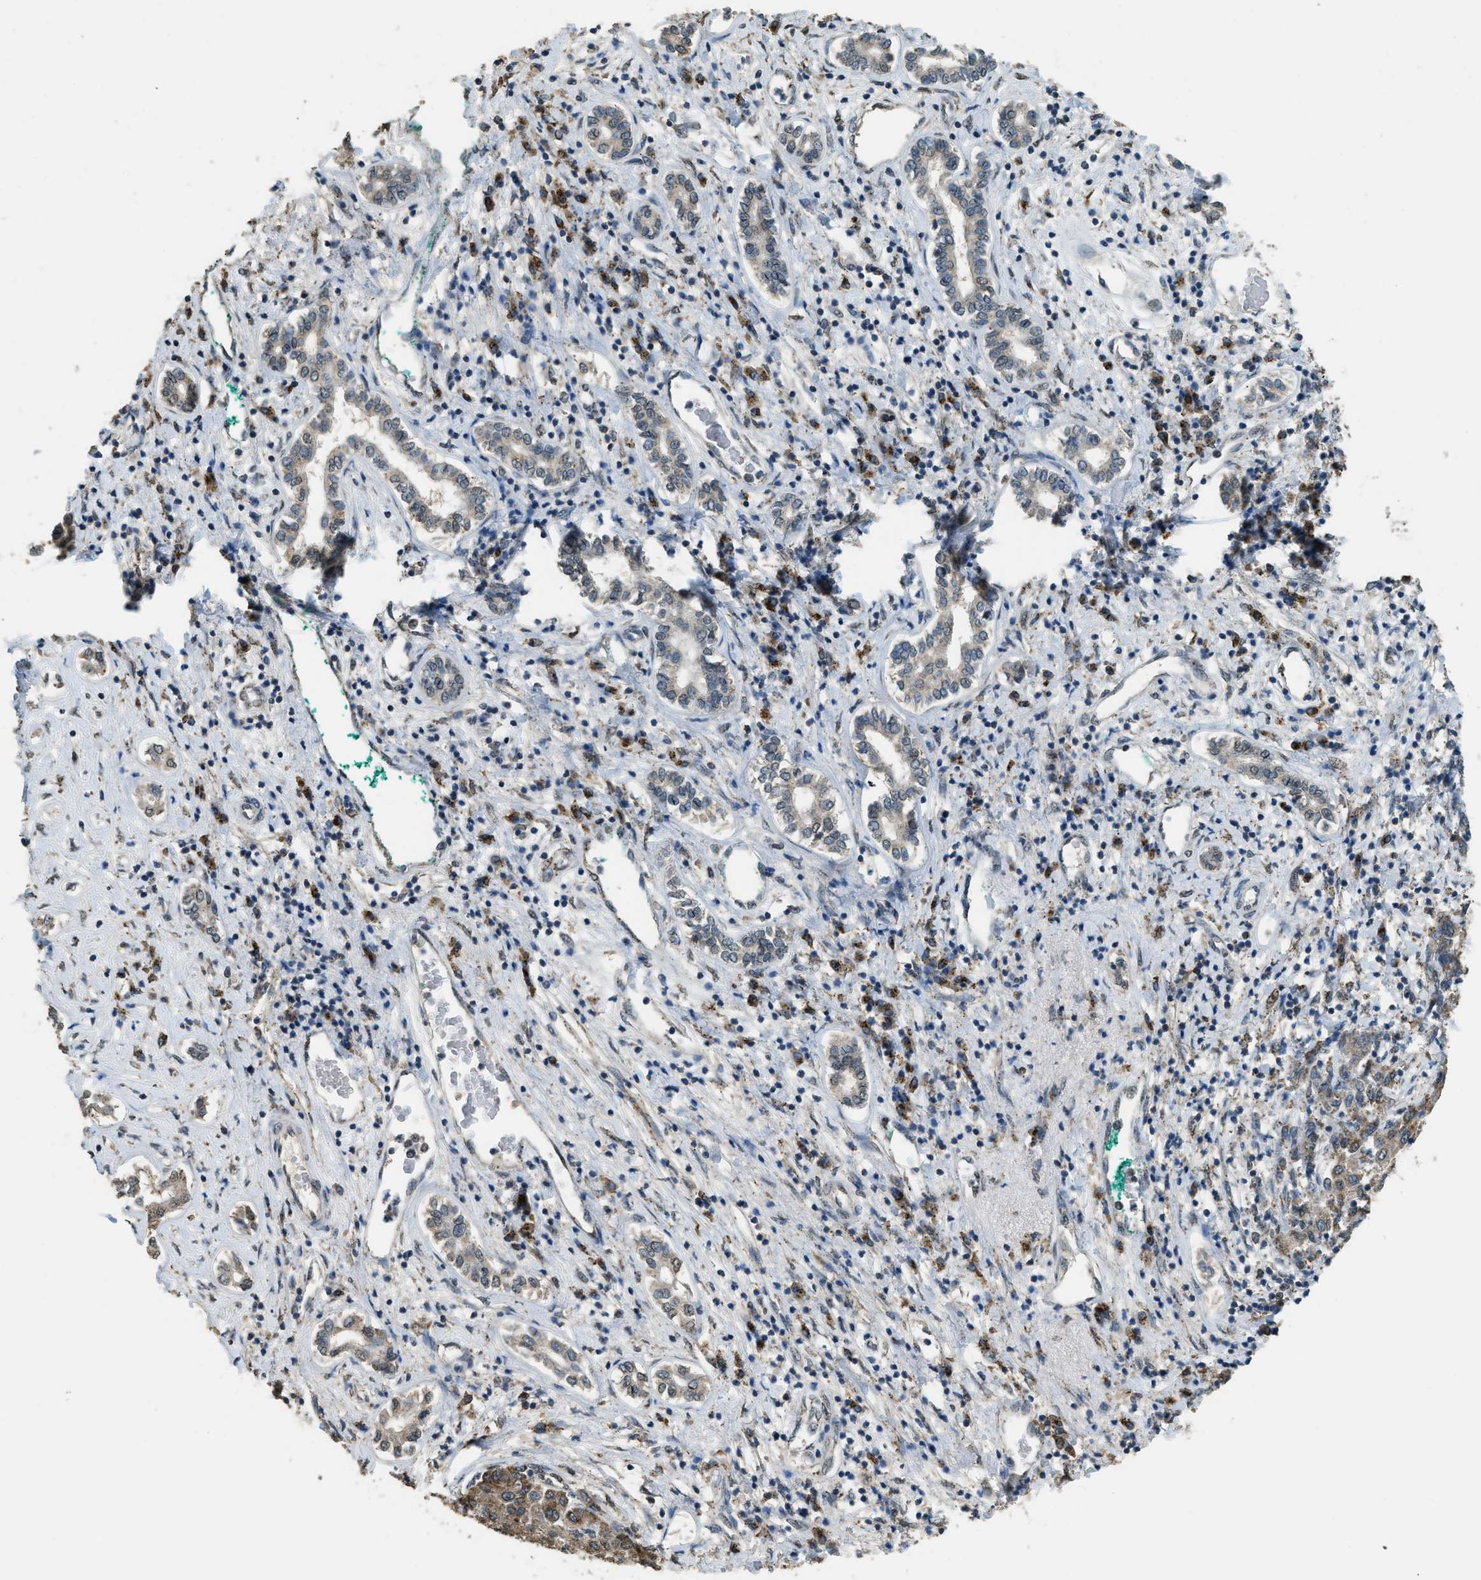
{"staining": {"intensity": "moderate", "quantity": ">75%", "location": "cytoplasmic/membranous"}, "tissue": "liver cancer", "cell_type": "Tumor cells", "image_type": "cancer", "snomed": [{"axis": "morphology", "description": "Carcinoma, Hepatocellular, NOS"}, {"axis": "topography", "description": "Liver"}], "caption": "This histopathology image reveals immunohistochemistry (IHC) staining of human liver hepatocellular carcinoma, with medium moderate cytoplasmic/membranous expression in about >75% of tumor cells.", "gene": "IPO7", "patient": {"sex": "male", "age": 65}}